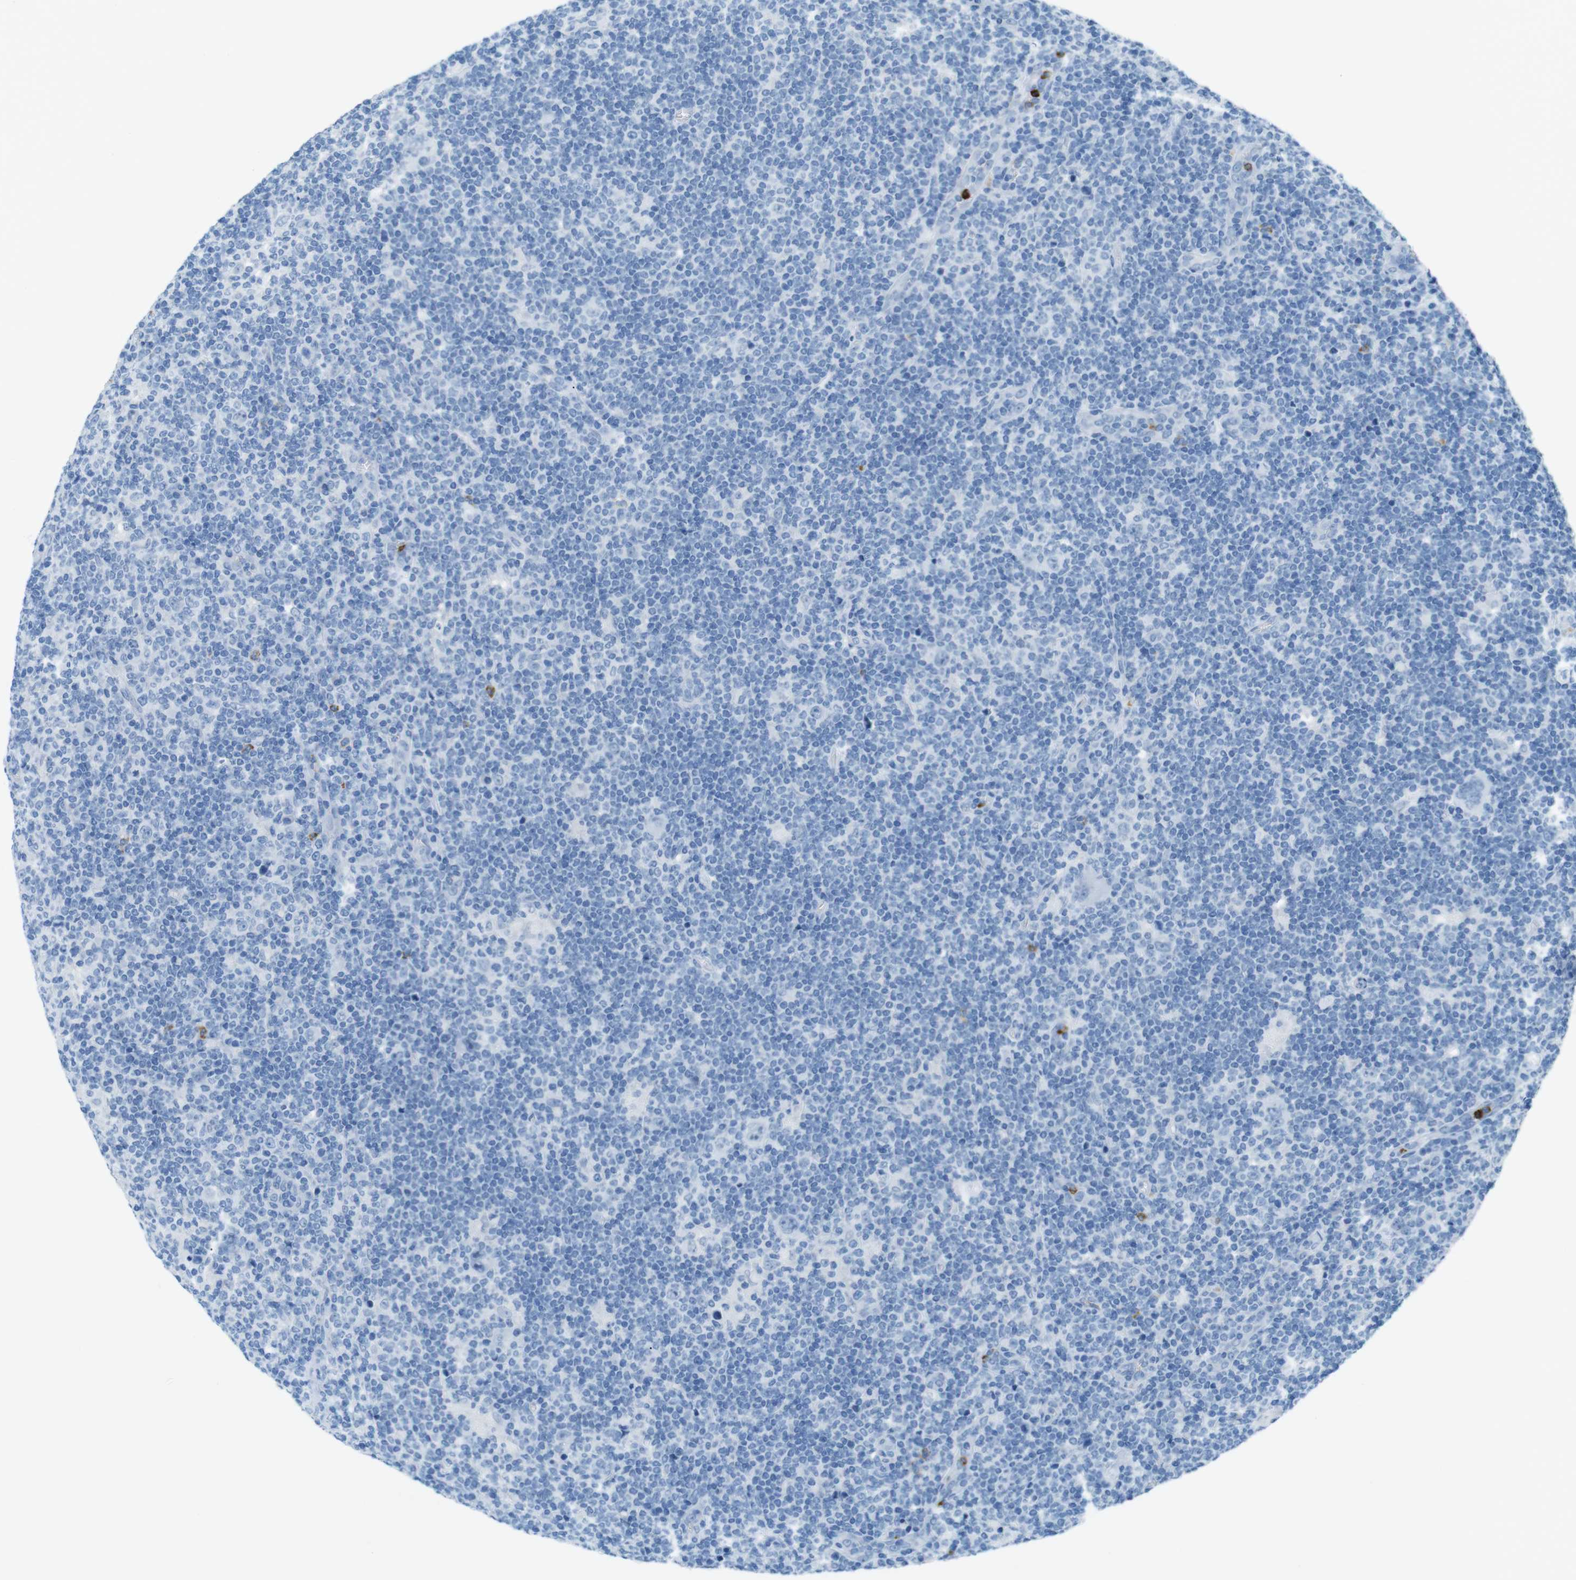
{"staining": {"intensity": "negative", "quantity": "none", "location": "none"}, "tissue": "lymphoma", "cell_type": "Tumor cells", "image_type": "cancer", "snomed": [{"axis": "morphology", "description": "Hodgkin's disease, NOS"}, {"axis": "topography", "description": "Lymph node"}], "caption": "Photomicrograph shows no significant protein staining in tumor cells of Hodgkin's disease.", "gene": "MCEMP1", "patient": {"sex": "female", "age": 57}}